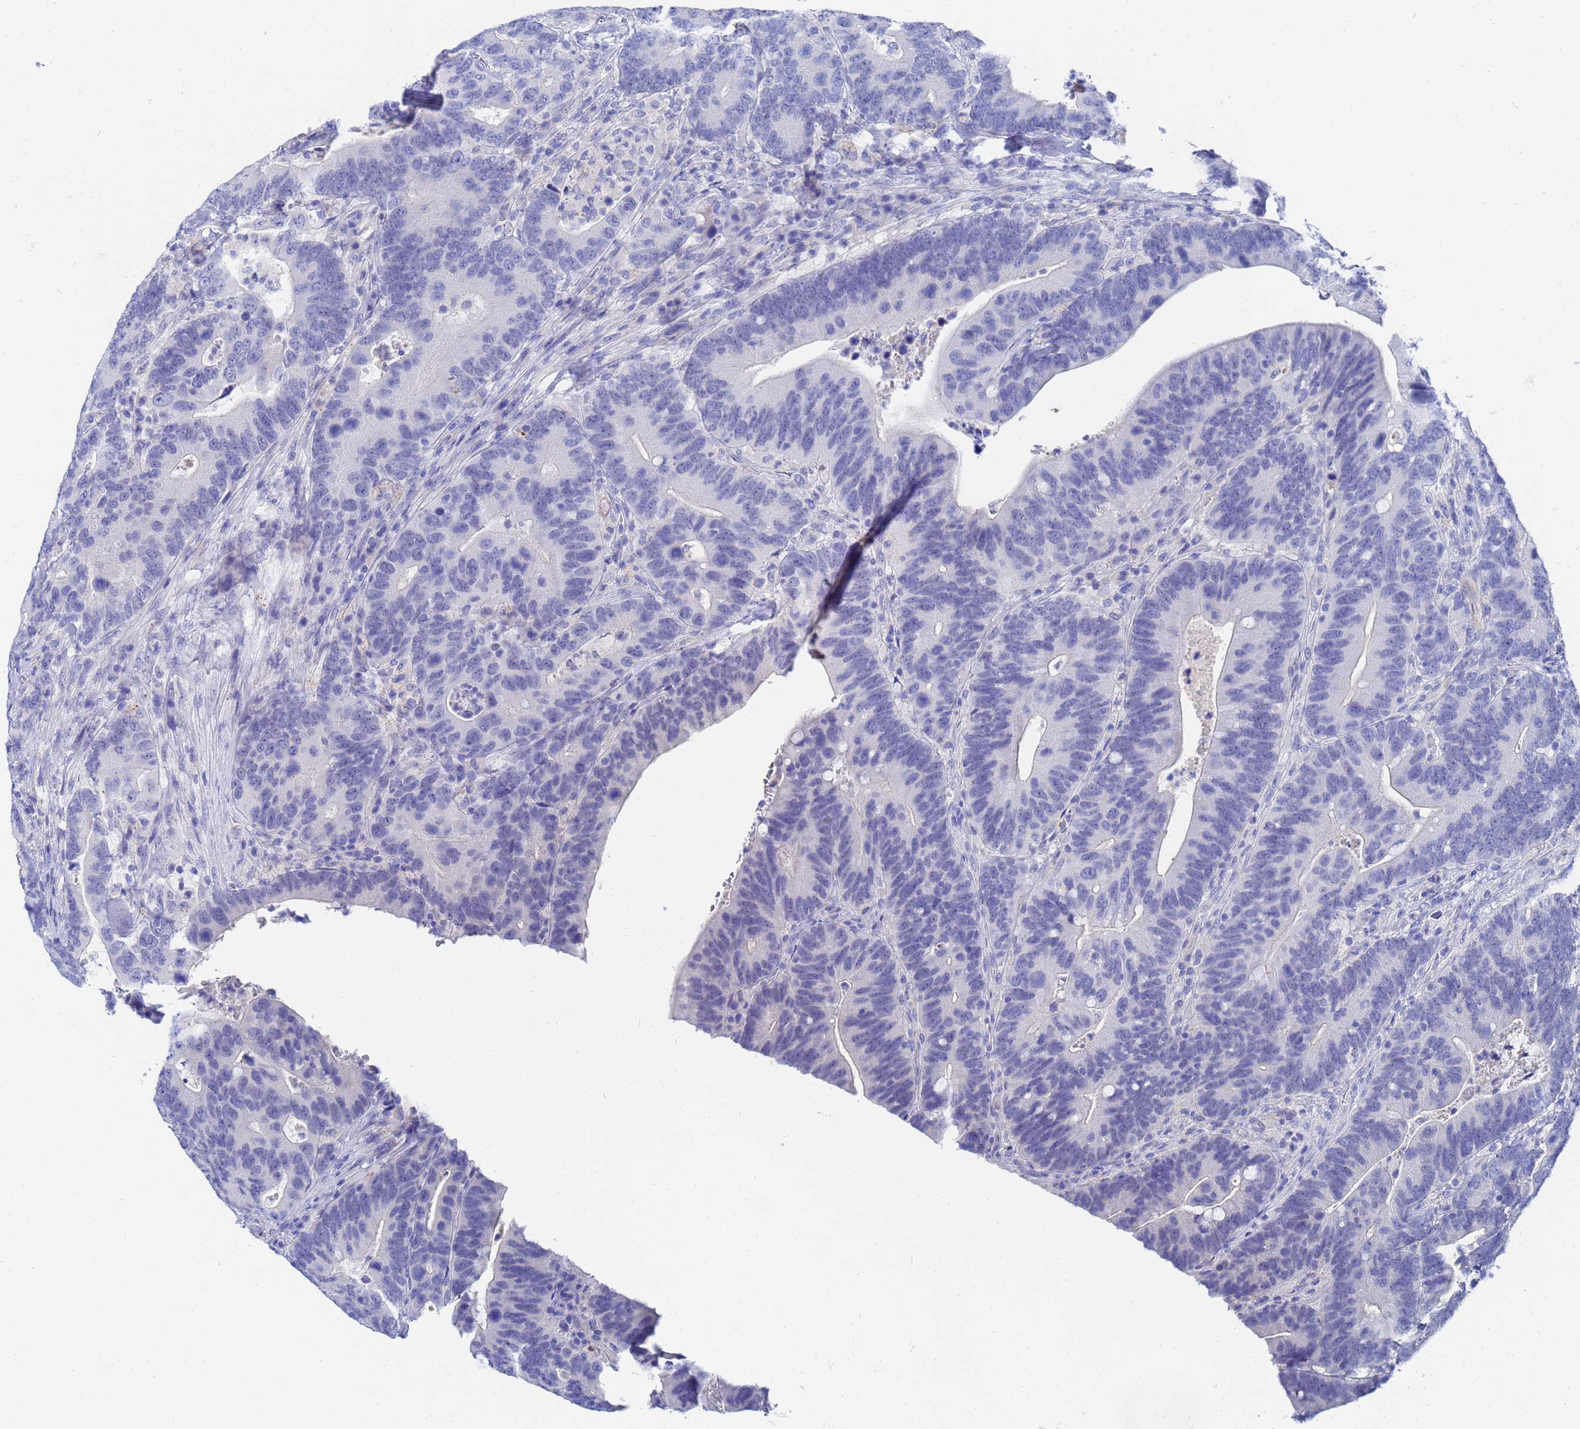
{"staining": {"intensity": "negative", "quantity": "none", "location": "none"}, "tissue": "colorectal cancer", "cell_type": "Tumor cells", "image_type": "cancer", "snomed": [{"axis": "morphology", "description": "Adenocarcinoma, NOS"}, {"axis": "topography", "description": "Colon"}], "caption": "IHC of adenocarcinoma (colorectal) reveals no staining in tumor cells.", "gene": "ZNF26", "patient": {"sex": "female", "age": 66}}